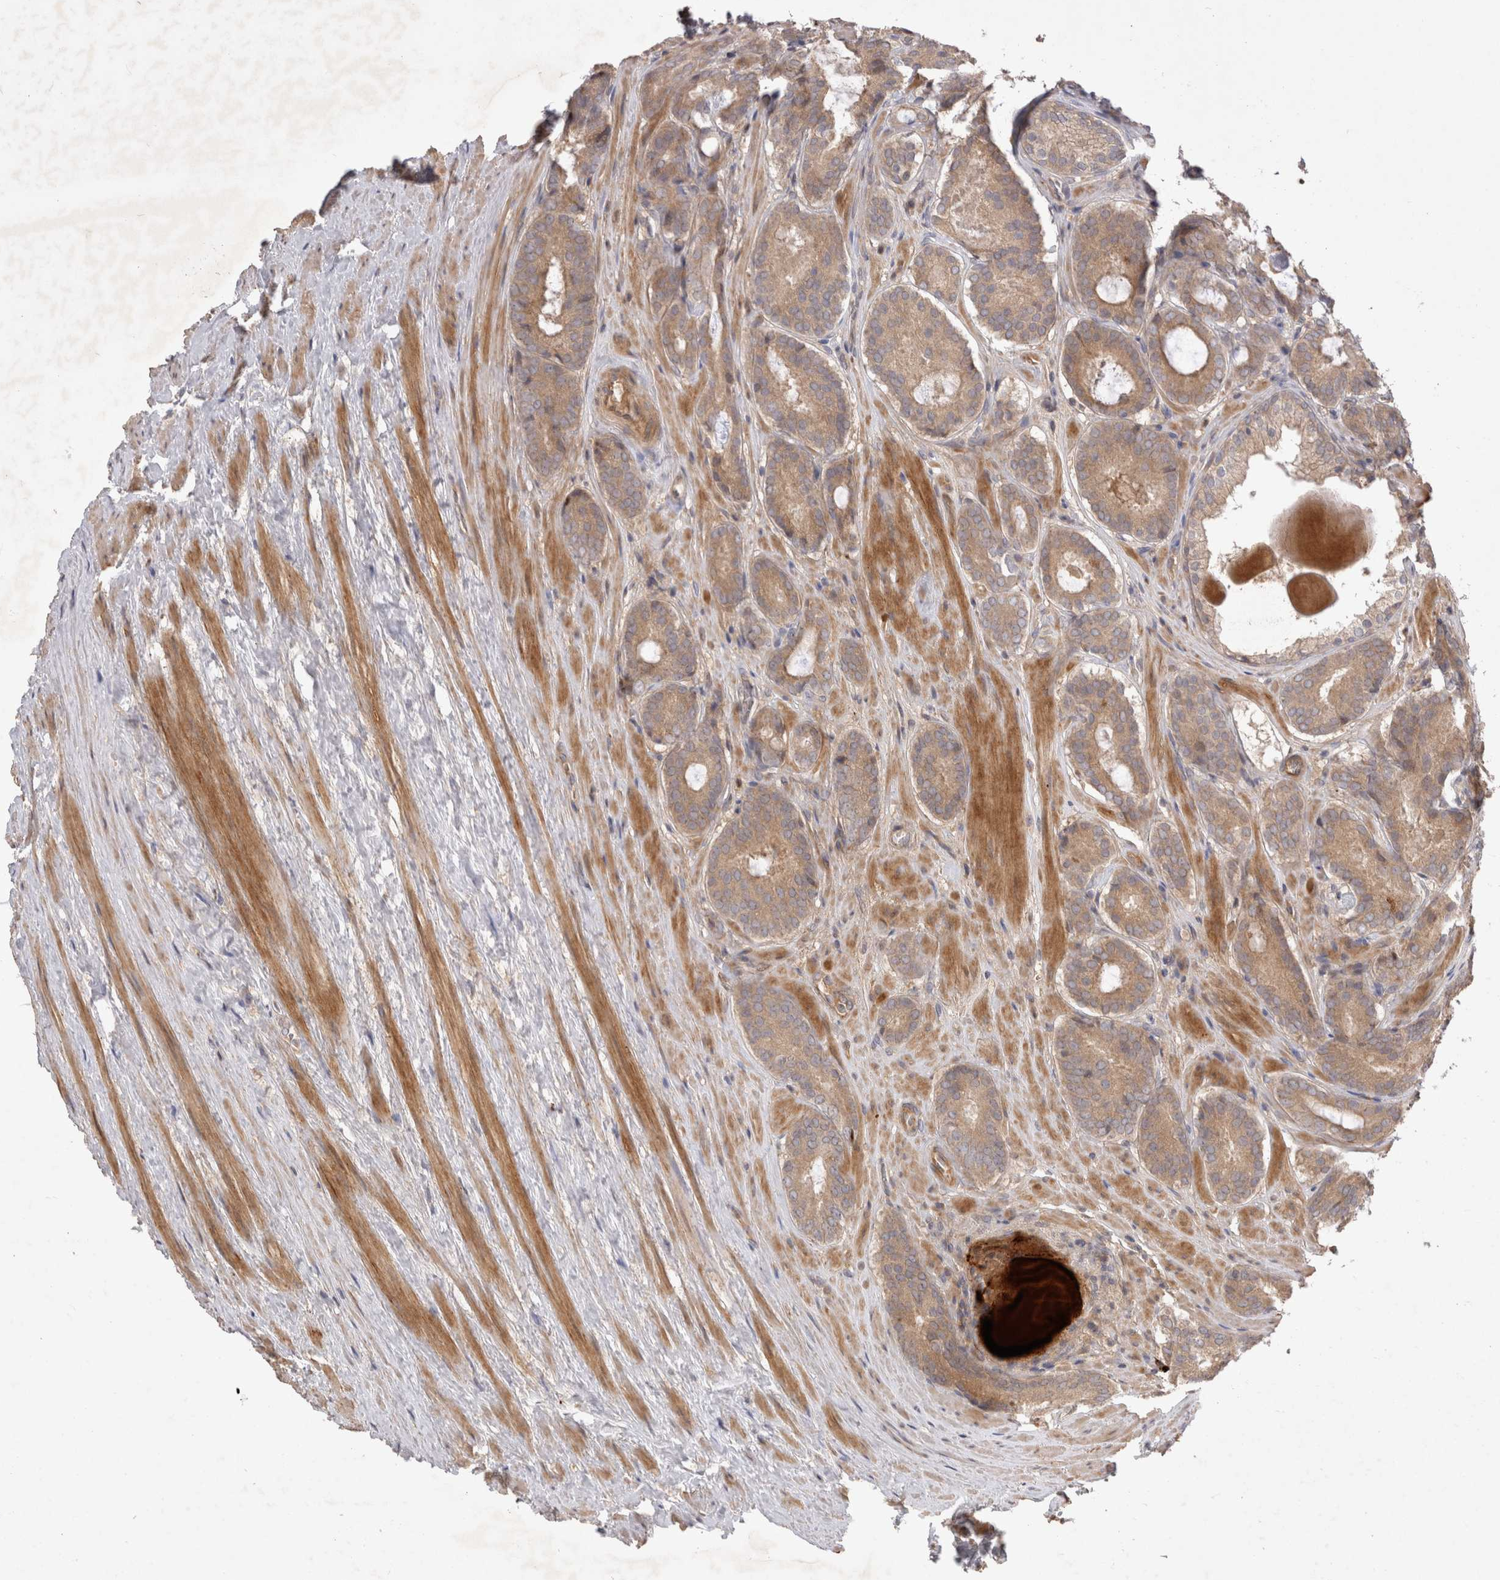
{"staining": {"intensity": "weak", "quantity": ">75%", "location": "cytoplasmic/membranous"}, "tissue": "prostate cancer", "cell_type": "Tumor cells", "image_type": "cancer", "snomed": [{"axis": "morphology", "description": "Adenocarcinoma, Low grade"}, {"axis": "topography", "description": "Prostate"}], "caption": "Prostate cancer stained with IHC reveals weak cytoplasmic/membranous positivity in about >75% of tumor cells.", "gene": "PPP1R42", "patient": {"sex": "male", "age": 69}}